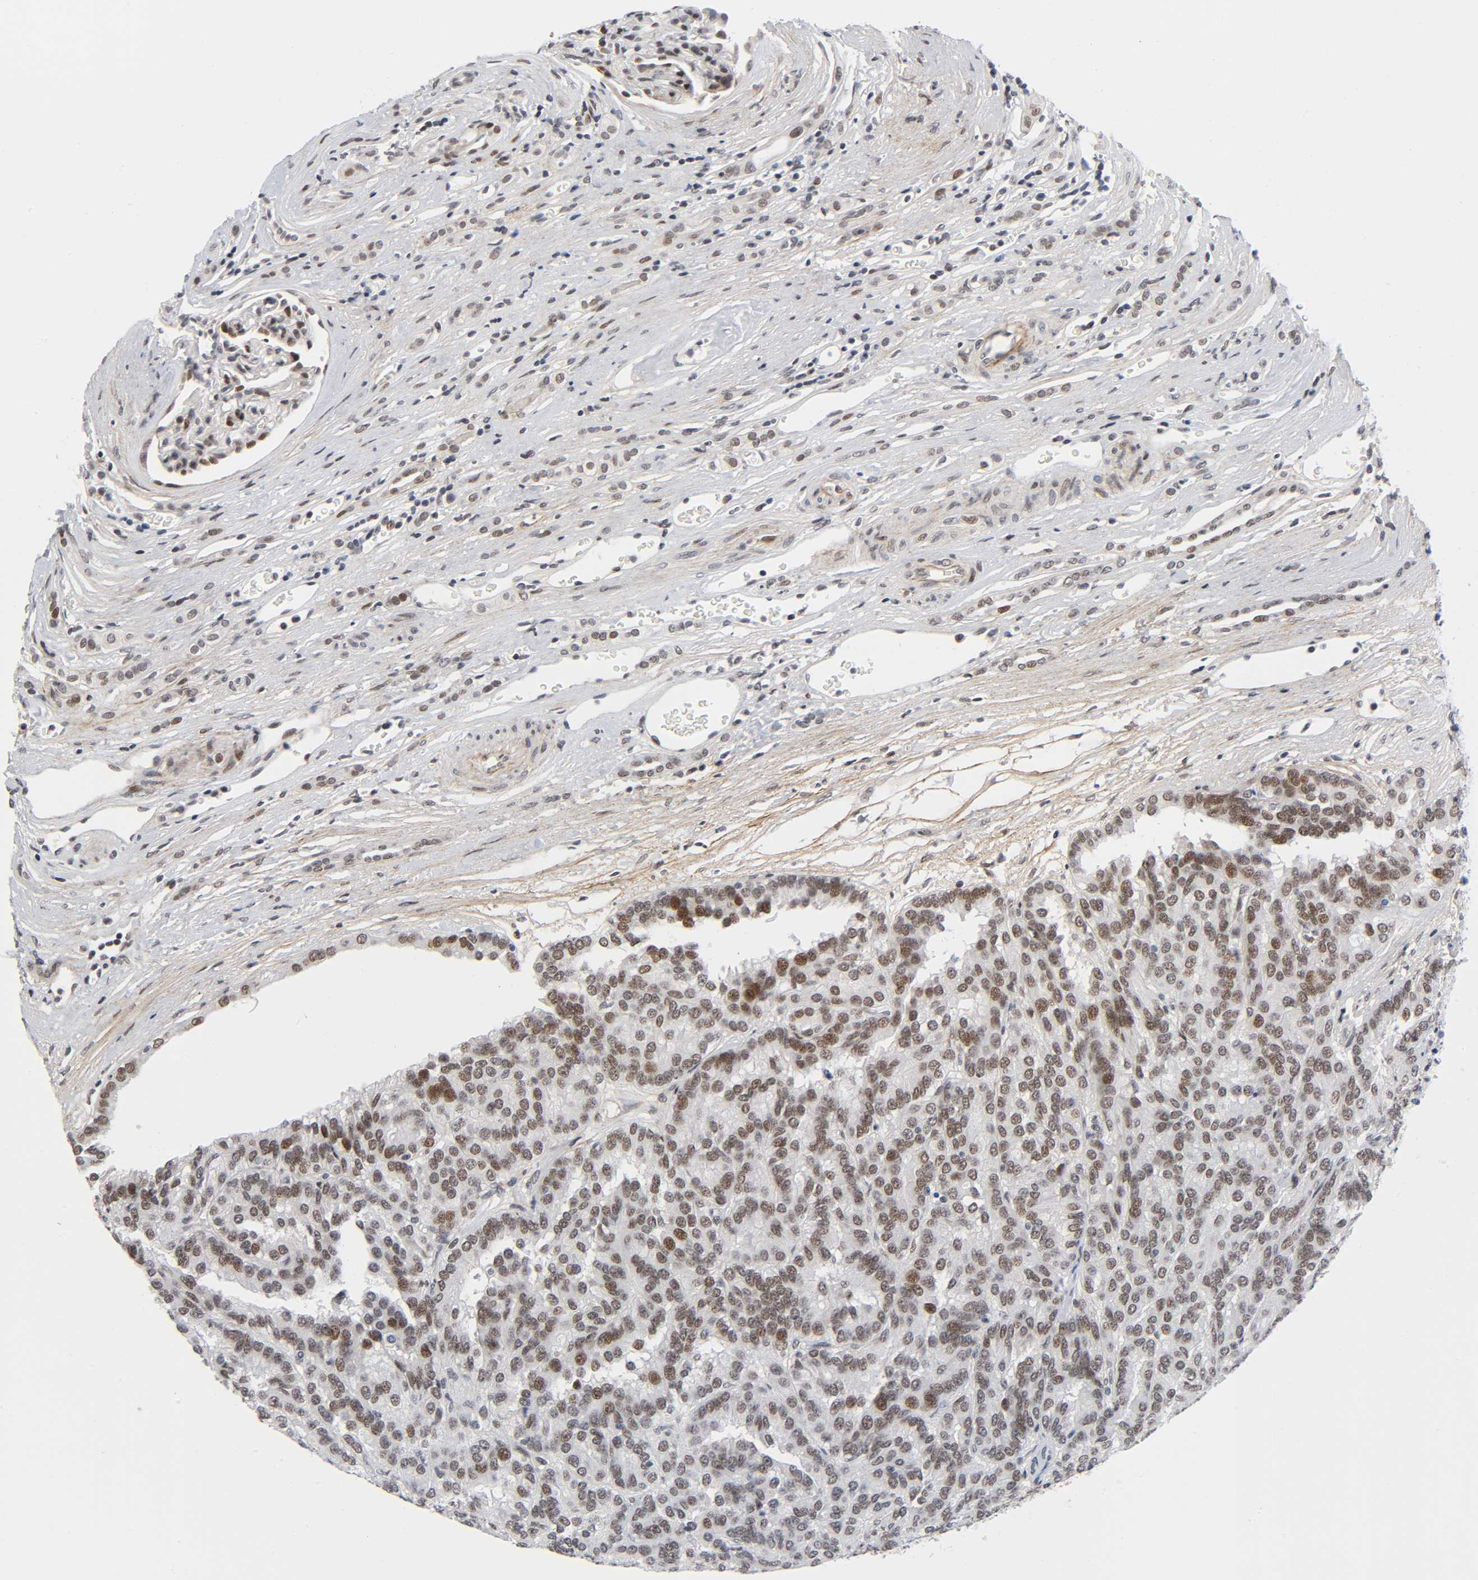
{"staining": {"intensity": "weak", "quantity": ">75%", "location": "nuclear"}, "tissue": "renal cancer", "cell_type": "Tumor cells", "image_type": "cancer", "snomed": [{"axis": "morphology", "description": "Adenocarcinoma, NOS"}, {"axis": "topography", "description": "Kidney"}], "caption": "Renal cancer (adenocarcinoma) stained with a brown dye shows weak nuclear positive positivity in approximately >75% of tumor cells.", "gene": "DIDO1", "patient": {"sex": "male", "age": 46}}